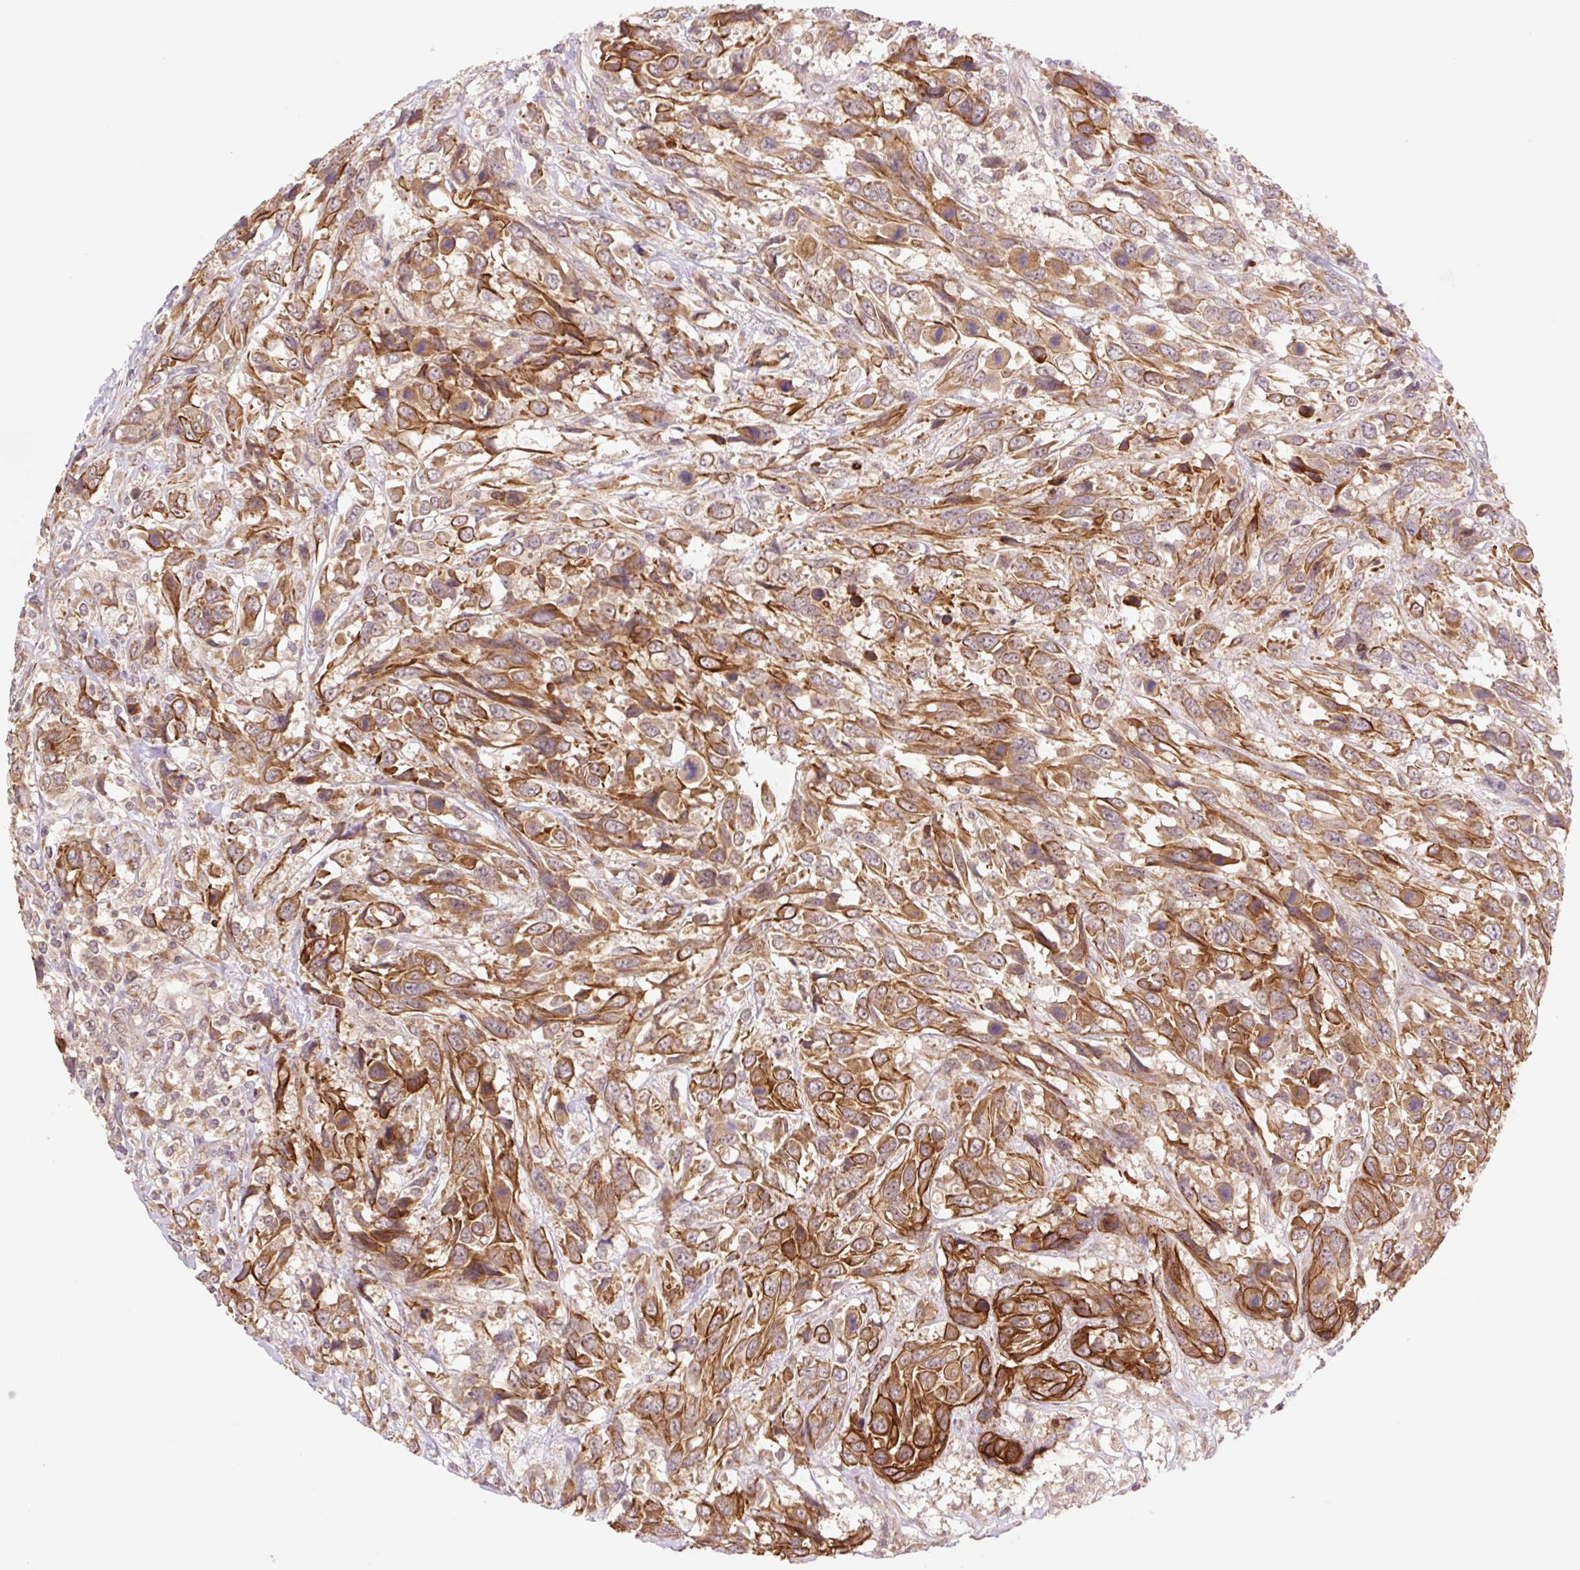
{"staining": {"intensity": "strong", "quantity": ">75%", "location": "cytoplasmic/membranous"}, "tissue": "urothelial cancer", "cell_type": "Tumor cells", "image_type": "cancer", "snomed": [{"axis": "morphology", "description": "Urothelial carcinoma, High grade"}, {"axis": "topography", "description": "Urinary bladder"}], "caption": "Immunohistochemistry photomicrograph of neoplastic tissue: human urothelial cancer stained using immunohistochemistry (IHC) shows high levels of strong protein expression localized specifically in the cytoplasmic/membranous of tumor cells, appearing as a cytoplasmic/membranous brown color.", "gene": "YJU2B", "patient": {"sex": "female", "age": 70}}